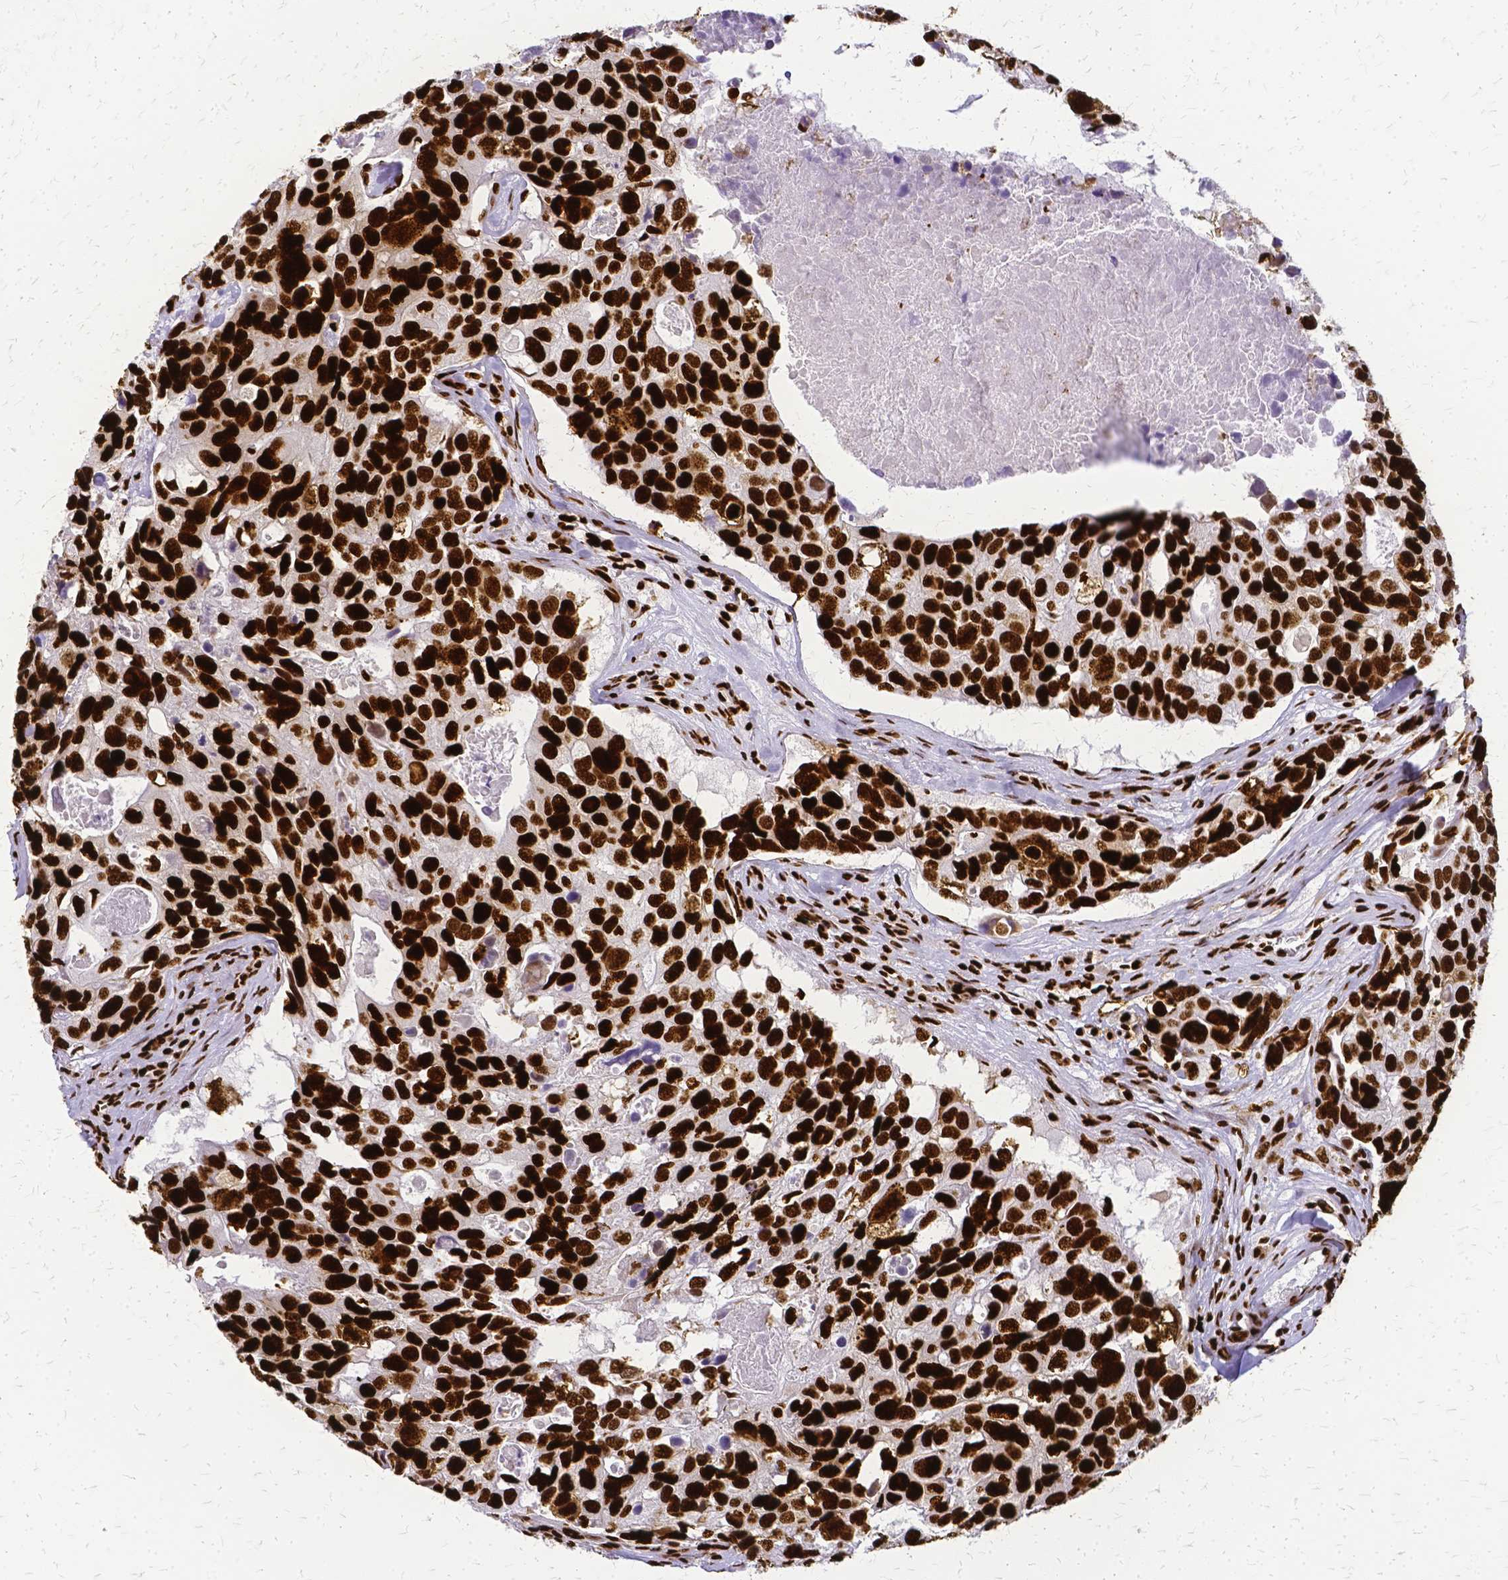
{"staining": {"intensity": "strong", "quantity": ">75%", "location": "nuclear"}, "tissue": "breast cancer", "cell_type": "Tumor cells", "image_type": "cancer", "snomed": [{"axis": "morphology", "description": "Duct carcinoma"}, {"axis": "topography", "description": "Breast"}], "caption": "Protein staining of infiltrating ductal carcinoma (breast) tissue exhibits strong nuclear staining in approximately >75% of tumor cells.", "gene": "SFPQ", "patient": {"sex": "female", "age": 83}}